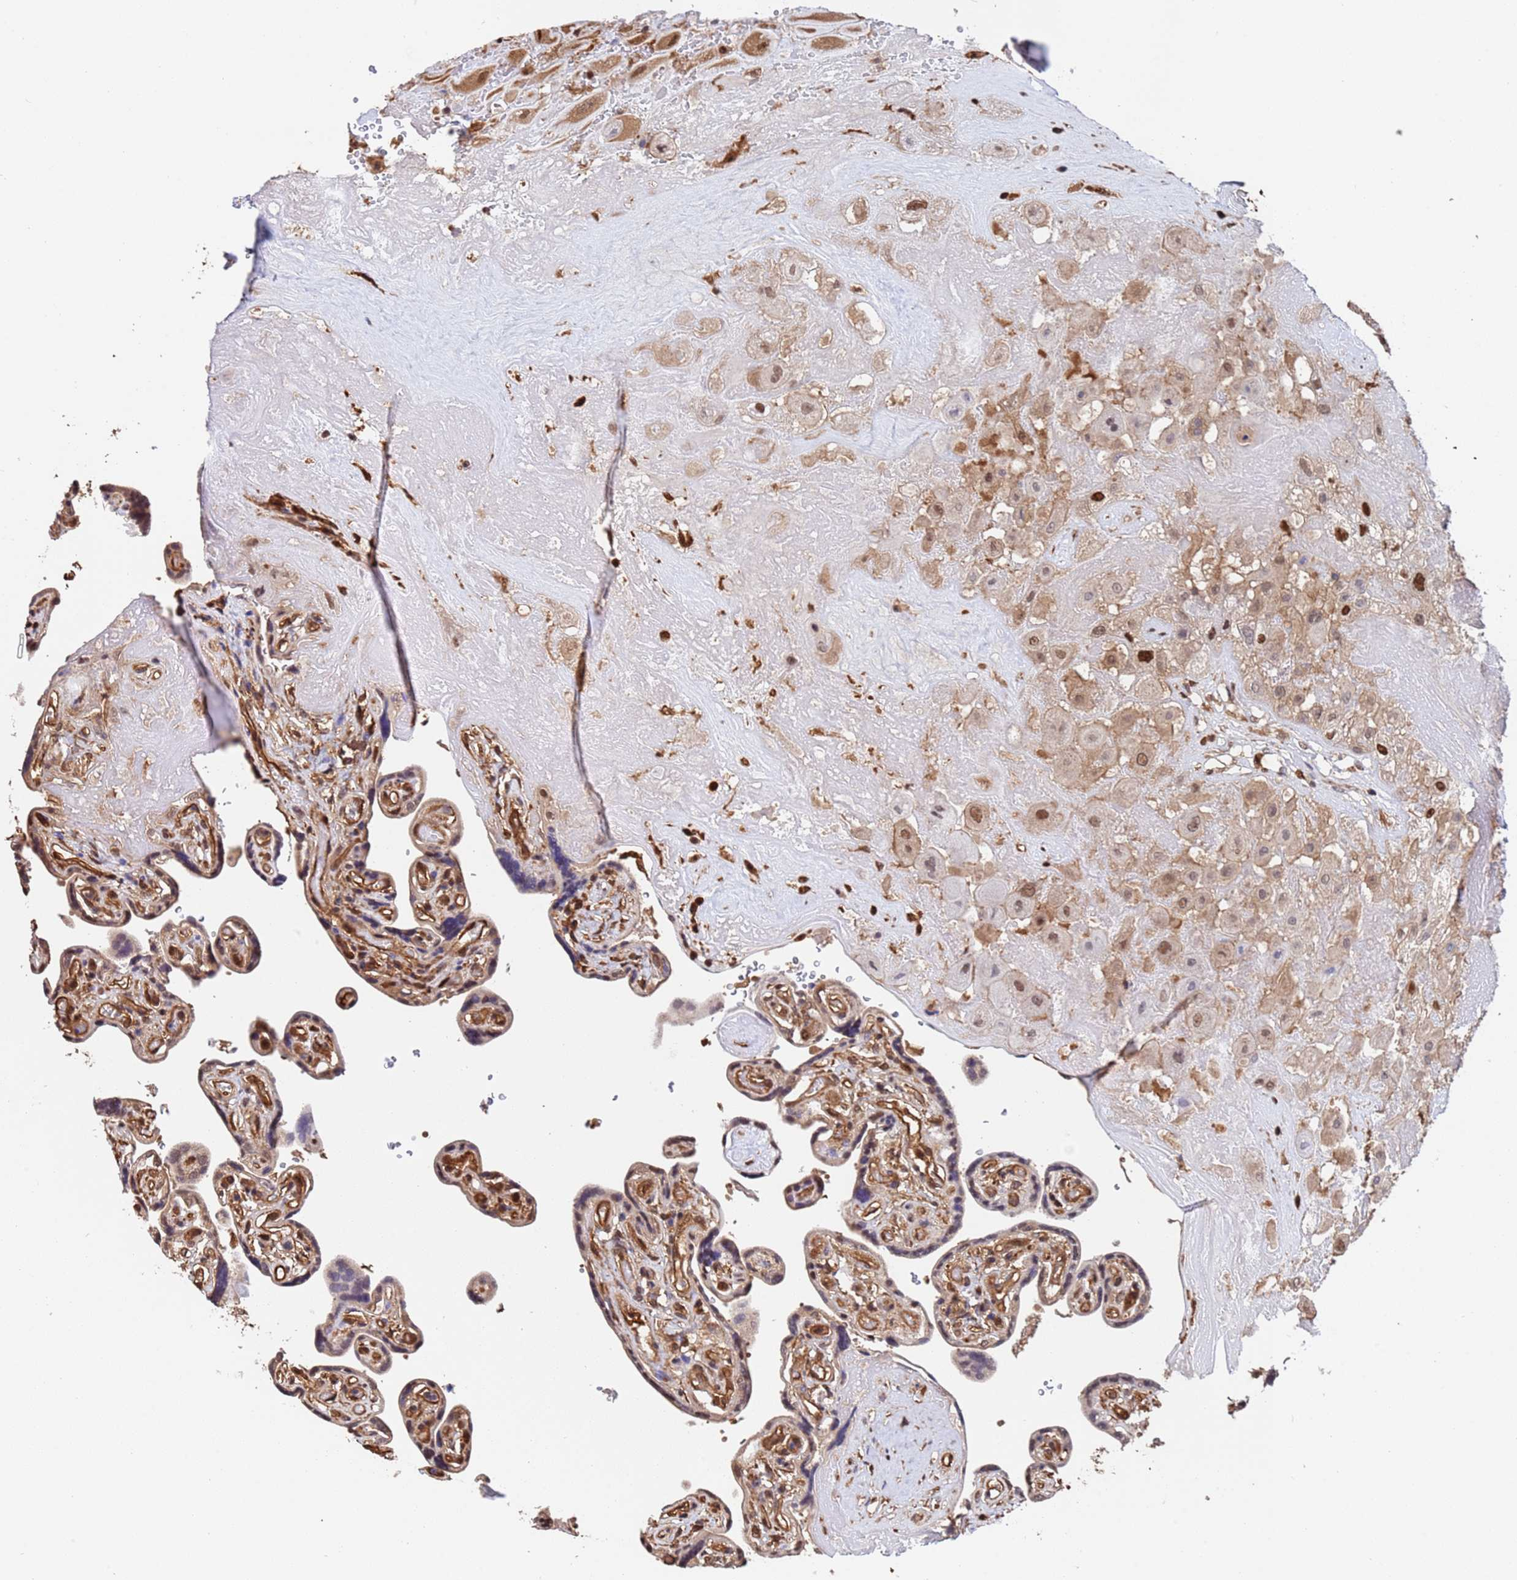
{"staining": {"intensity": "moderate", "quantity": "25%-75%", "location": "cytoplasmic/membranous,nuclear"}, "tissue": "placenta", "cell_type": "Decidual cells", "image_type": "normal", "snomed": [{"axis": "morphology", "description": "Normal tissue, NOS"}, {"axis": "topography", "description": "Placenta"}], "caption": "Protein positivity by immunohistochemistry shows moderate cytoplasmic/membranous,nuclear staining in about 25%-75% of decidual cells in unremarkable placenta.", "gene": "SUMO2", "patient": {"sex": "female", "age": 32}}